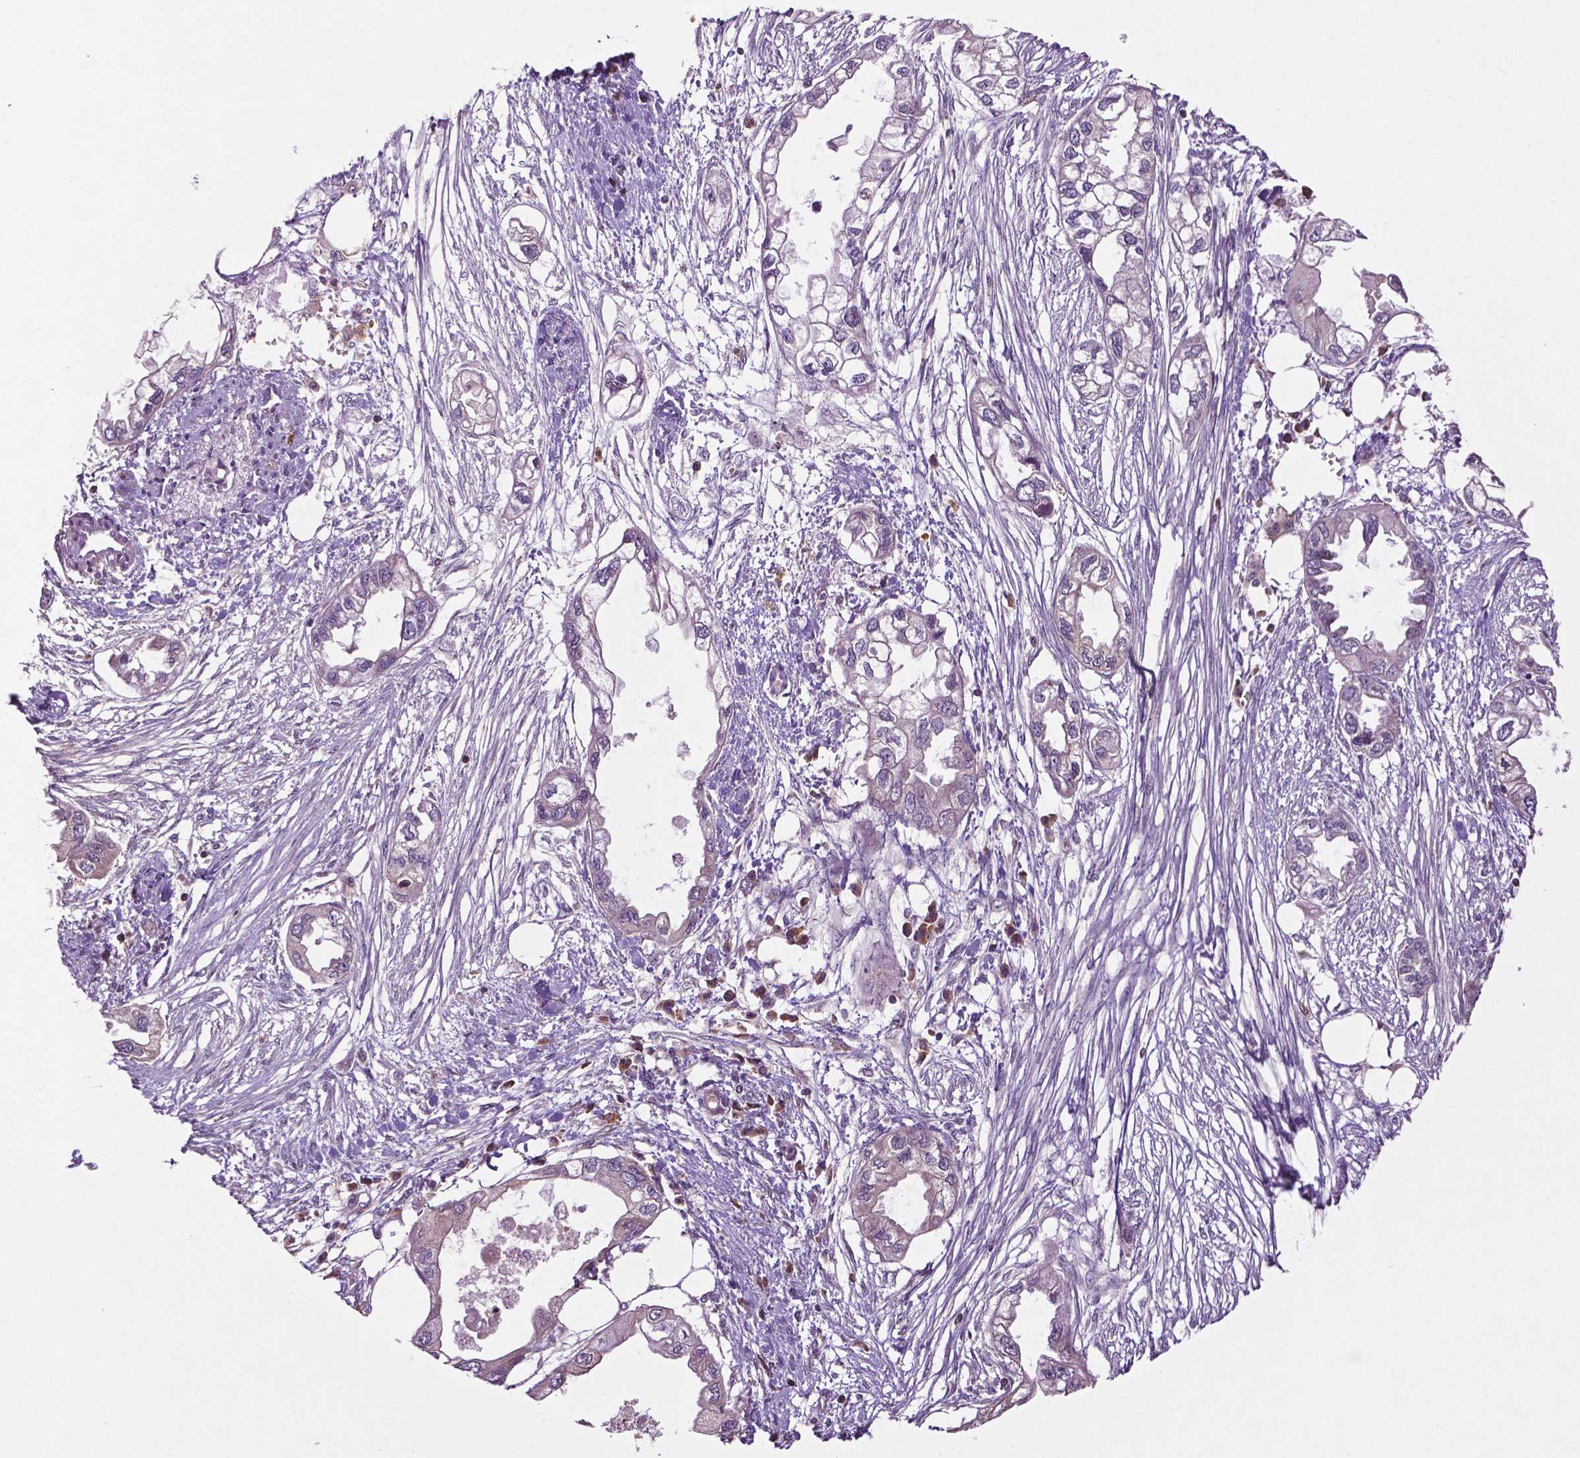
{"staining": {"intensity": "weak", "quantity": "<25%", "location": "cytoplasmic/membranous"}, "tissue": "endometrial cancer", "cell_type": "Tumor cells", "image_type": "cancer", "snomed": [{"axis": "morphology", "description": "Adenocarcinoma, NOS"}, {"axis": "morphology", "description": "Adenocarcinoma, metastatic, NOS"}, {"axis": "topography", "description": "Adipose tissue"}, {"axis": "topography", "description": "Endometrium"}], "caption": "Tumor cells show no significant protein expression in metastatic adenocarcinoma (endometrial).", "gene": "TMX2", "patient": {"sex": "female", "age": 67}}